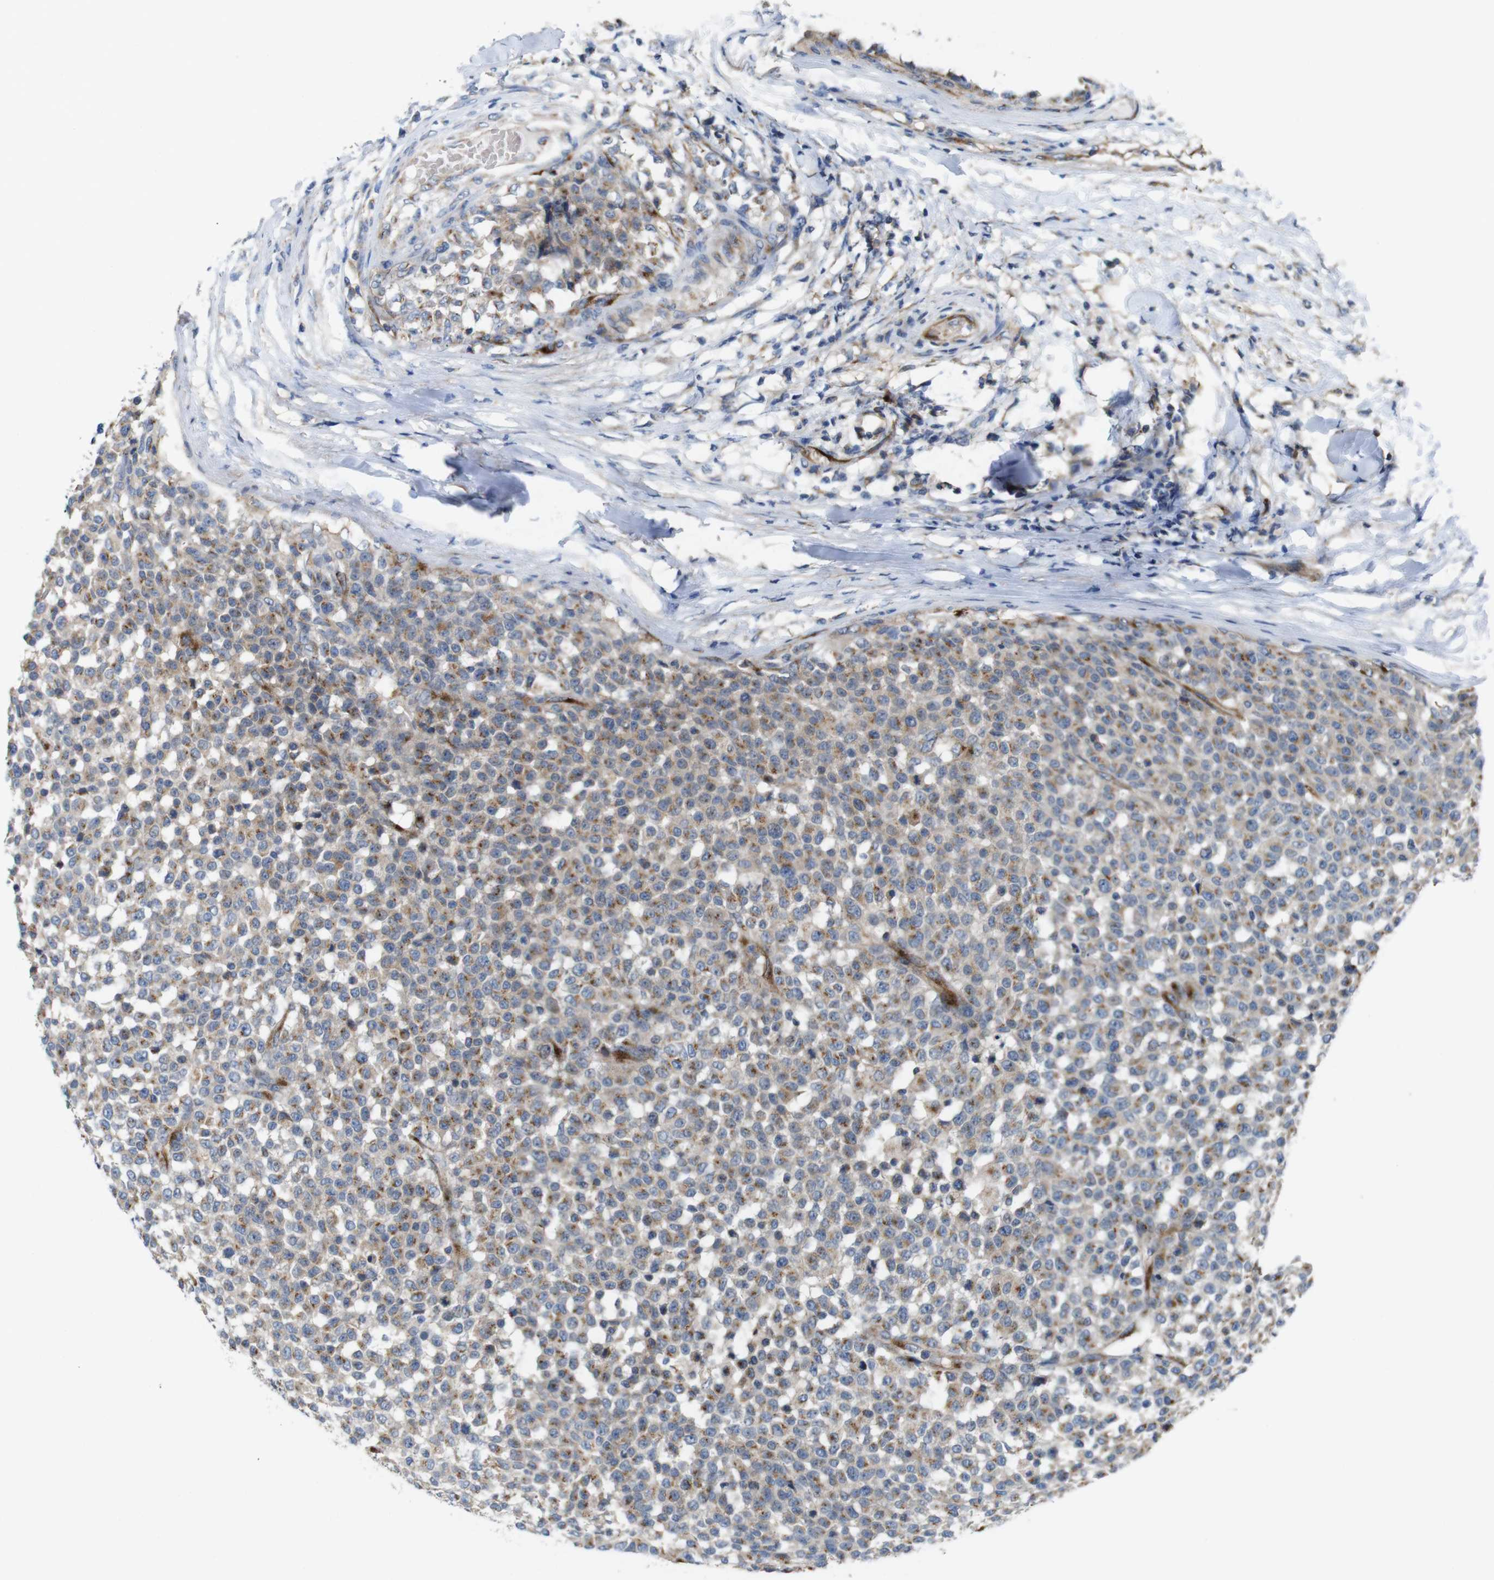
{"staining": {"intensity": "moderate", "quantity": ">75%", "location": "cytoplasmic/membranous"}, "tissue": "testis cancer", "cell_type": "Tumor cells", "image_type": "cancer", "snomed": [{"axis": "morphology", "description": "Seminoma, NOS"}, {"axis": "topography", "description": "Testis"}], "caption": "Tumor cells demonstrate moderate cytoplasmic/membranous positivity in approximately >75% of cells in seminoma (testis).", "gene": "EFCAB14", "patient": {"sex": "male", "age": 59}}